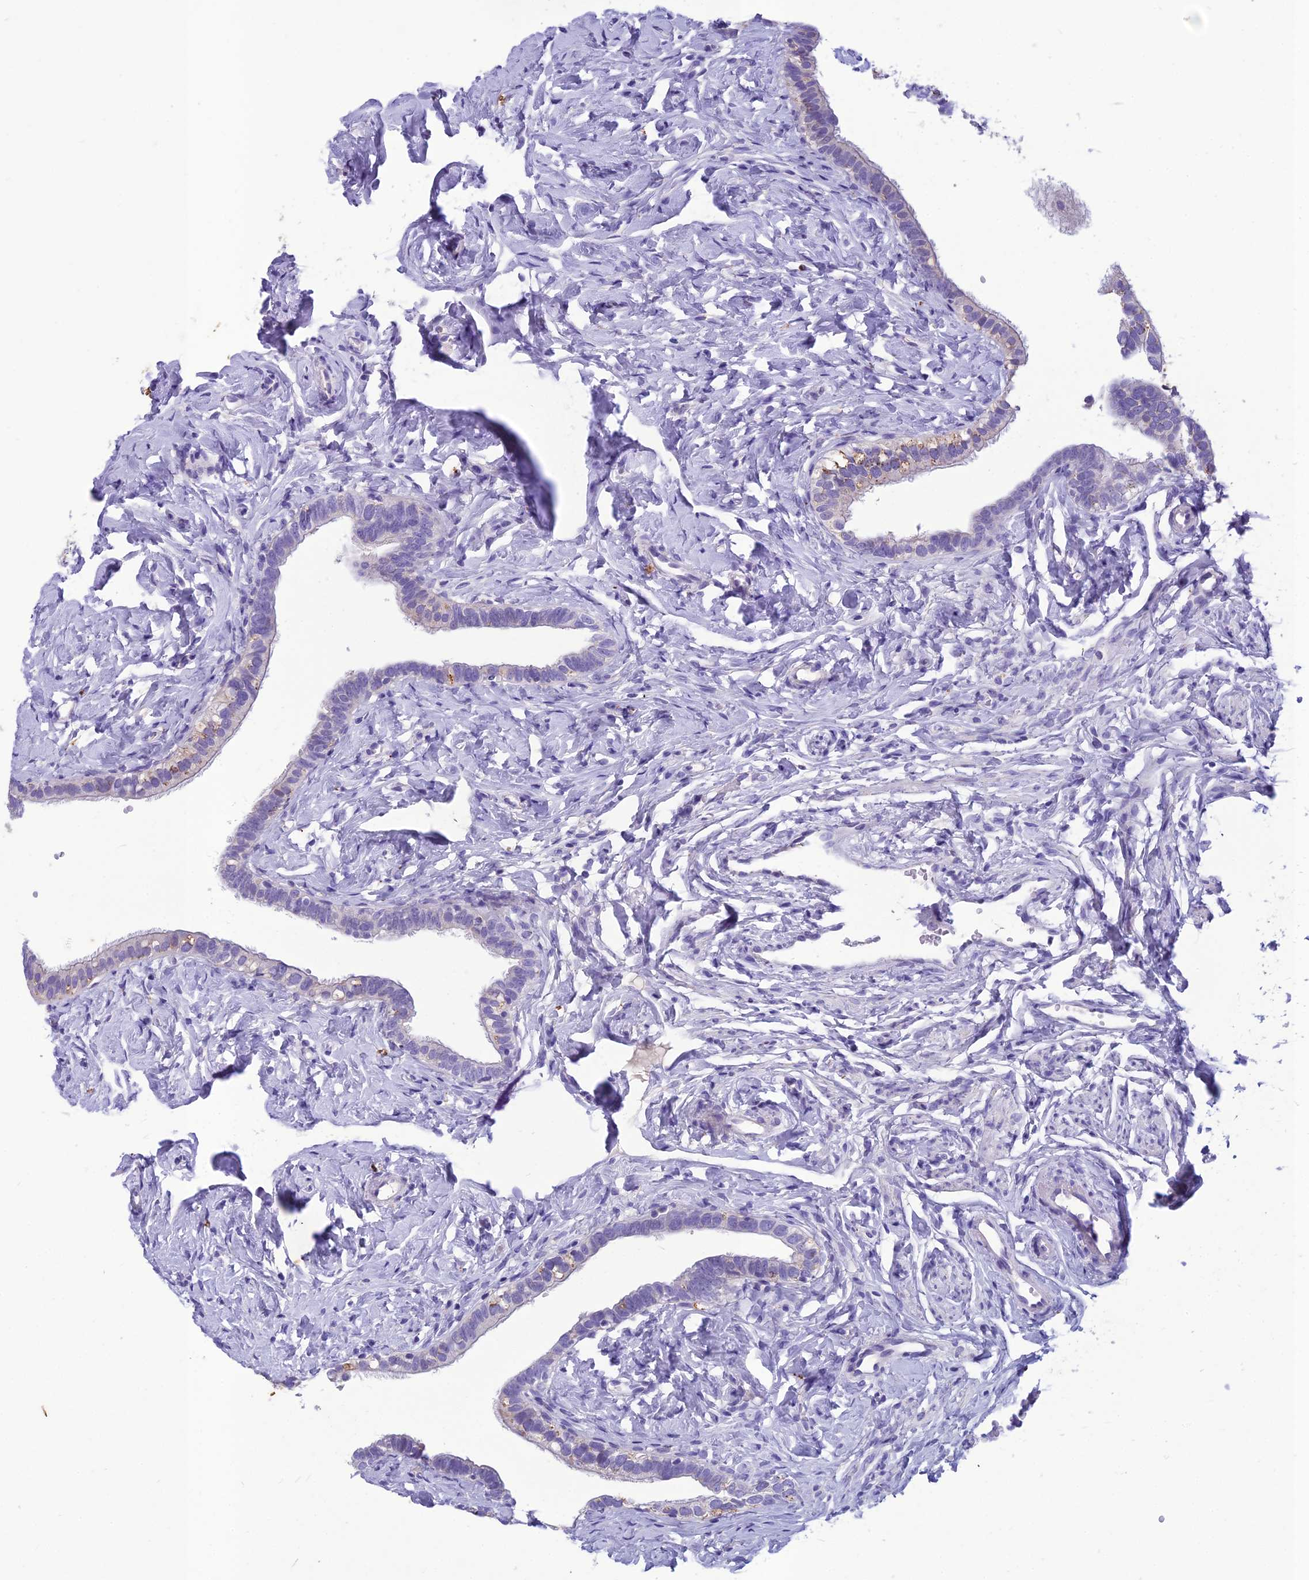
{"staining": {"intensity": "negative", "quantity": "none", "location": "none"}, "tissue": "fallopian tube", "cell_type": "Glandular cells", "image_type": "normal", "snomed": [{"axis": "morphology", "description": "Normal tissue, NOS"}, {"axis": "topography", "description": "Fallopian tube"}], "caption": "Immunohistochemical staining of normal fallopian tube demonstrates no significant staining in glandular cells. (DAB (3,3'-diaminobenzidine) immunohistochemistry (IHC) with hematoxylin counter stain).", "gene": "IFT172", "patient": {"sex": "female", "age": 66}}